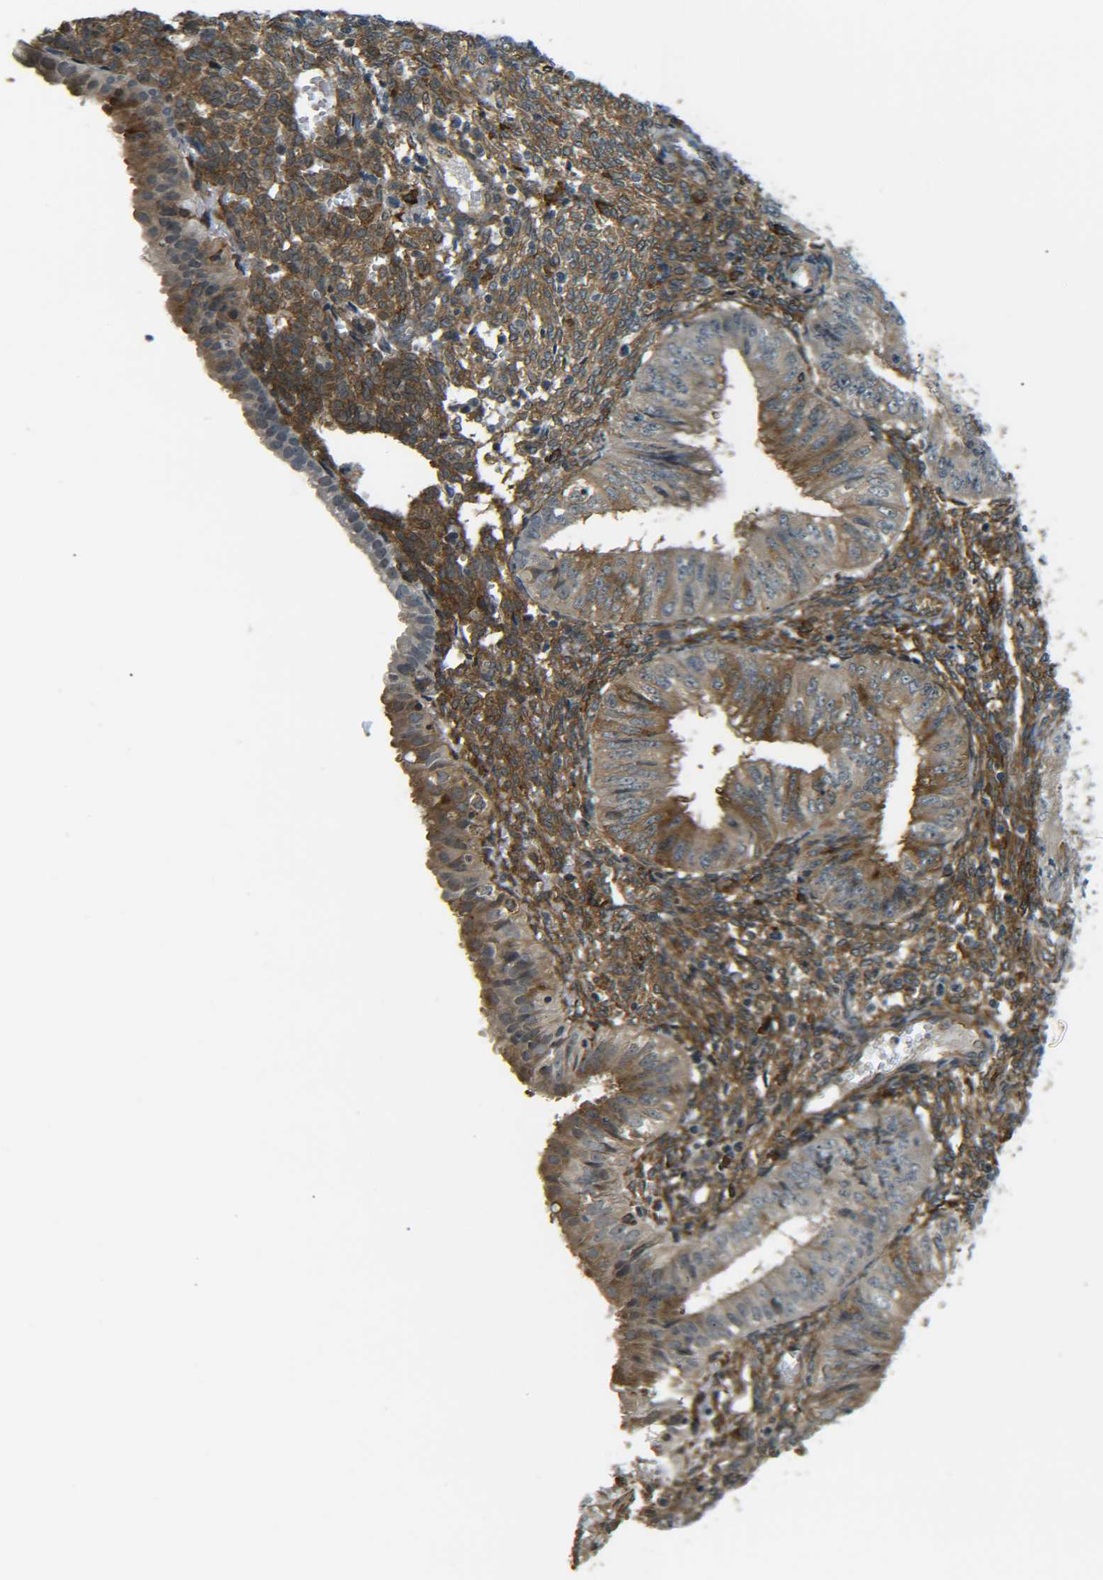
{"staining": {"intensity": "moderate", "quantity": "25%-75%", "location": "cytoplasmic/membranous"}, "tissue": "endometrial cancer", "cell_type": "Tumor cells", "image_type": "cancer", "snomed": [{"axis": "morphology", "description": "Normal tissue, NOS"}, {"axis": "morphology", "description": "Adenocarcinoma, NOS"}, {"axis": "topography", "description": "Endometrium"}], "caption": "This photomicrograph exhibits adenocarcinoma (endometrial) stained with IHC to label a protein in brown. The cytoplasmic/membranous of tumor cells show moderate positivity for the protein. Nuclei are counter-stained blue.", "gene": "DAB2", "patient": {"sex": "female", "age": 53}}